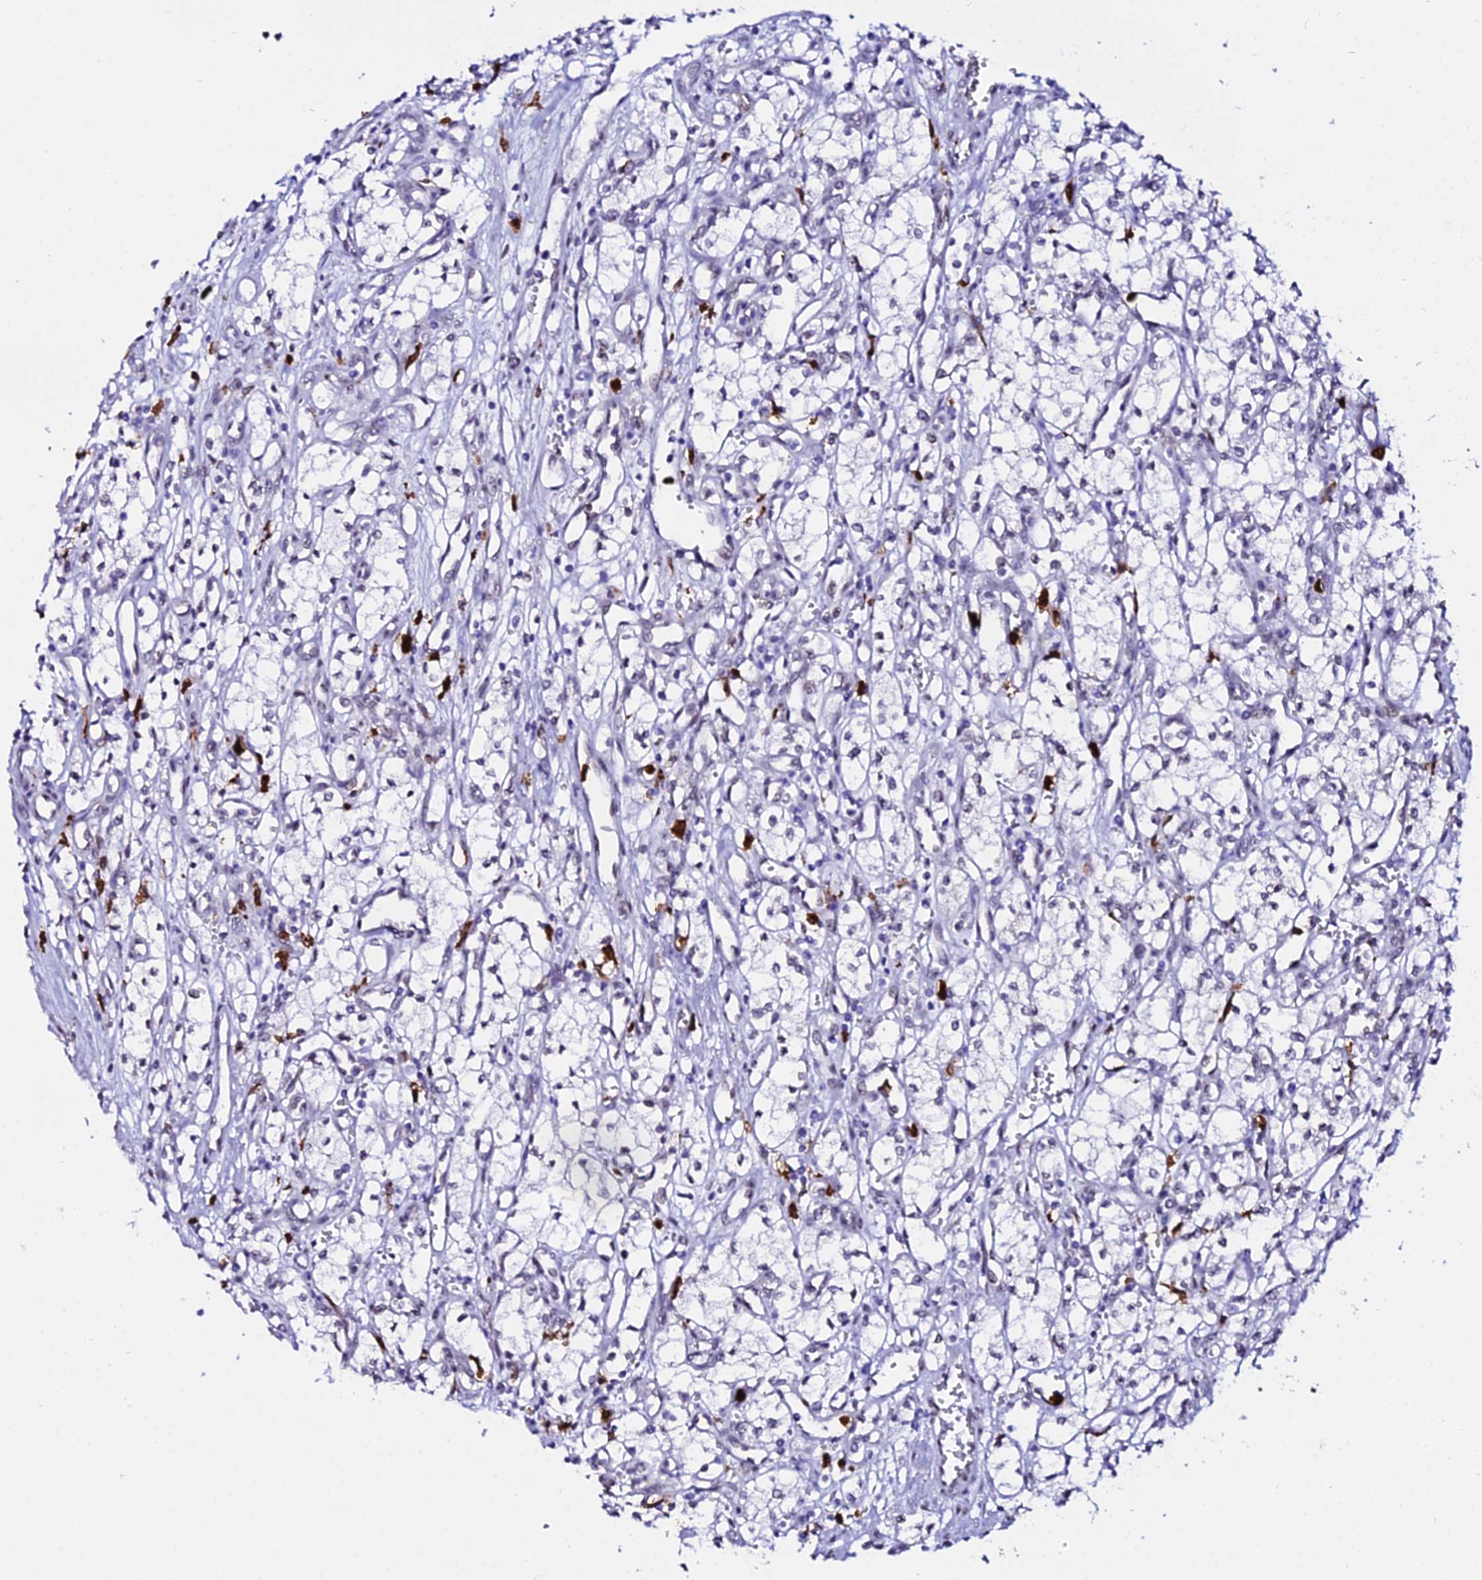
{"staining": {"intensity": "negative", "quantity": "none", "location": "none"}, "tissue": "renal cancer", "cell_type": "Tumor cells", "image_type": "cancer", "snomed": [{"axis": "morphology", "description": "Adenocarcinoma, NOS"}, {"axis": "topography", "description": "Kidney"}], "caption": "Immunohistochemical staining of human renal cancer (adenocarcinoma) exhibits no significant staining in tumor cells. (Brightfield microscopy of DAB immunohistochemistry at high magnification).", "gene": "MCM10", "patient": {"sex": "male", "age": 59}}